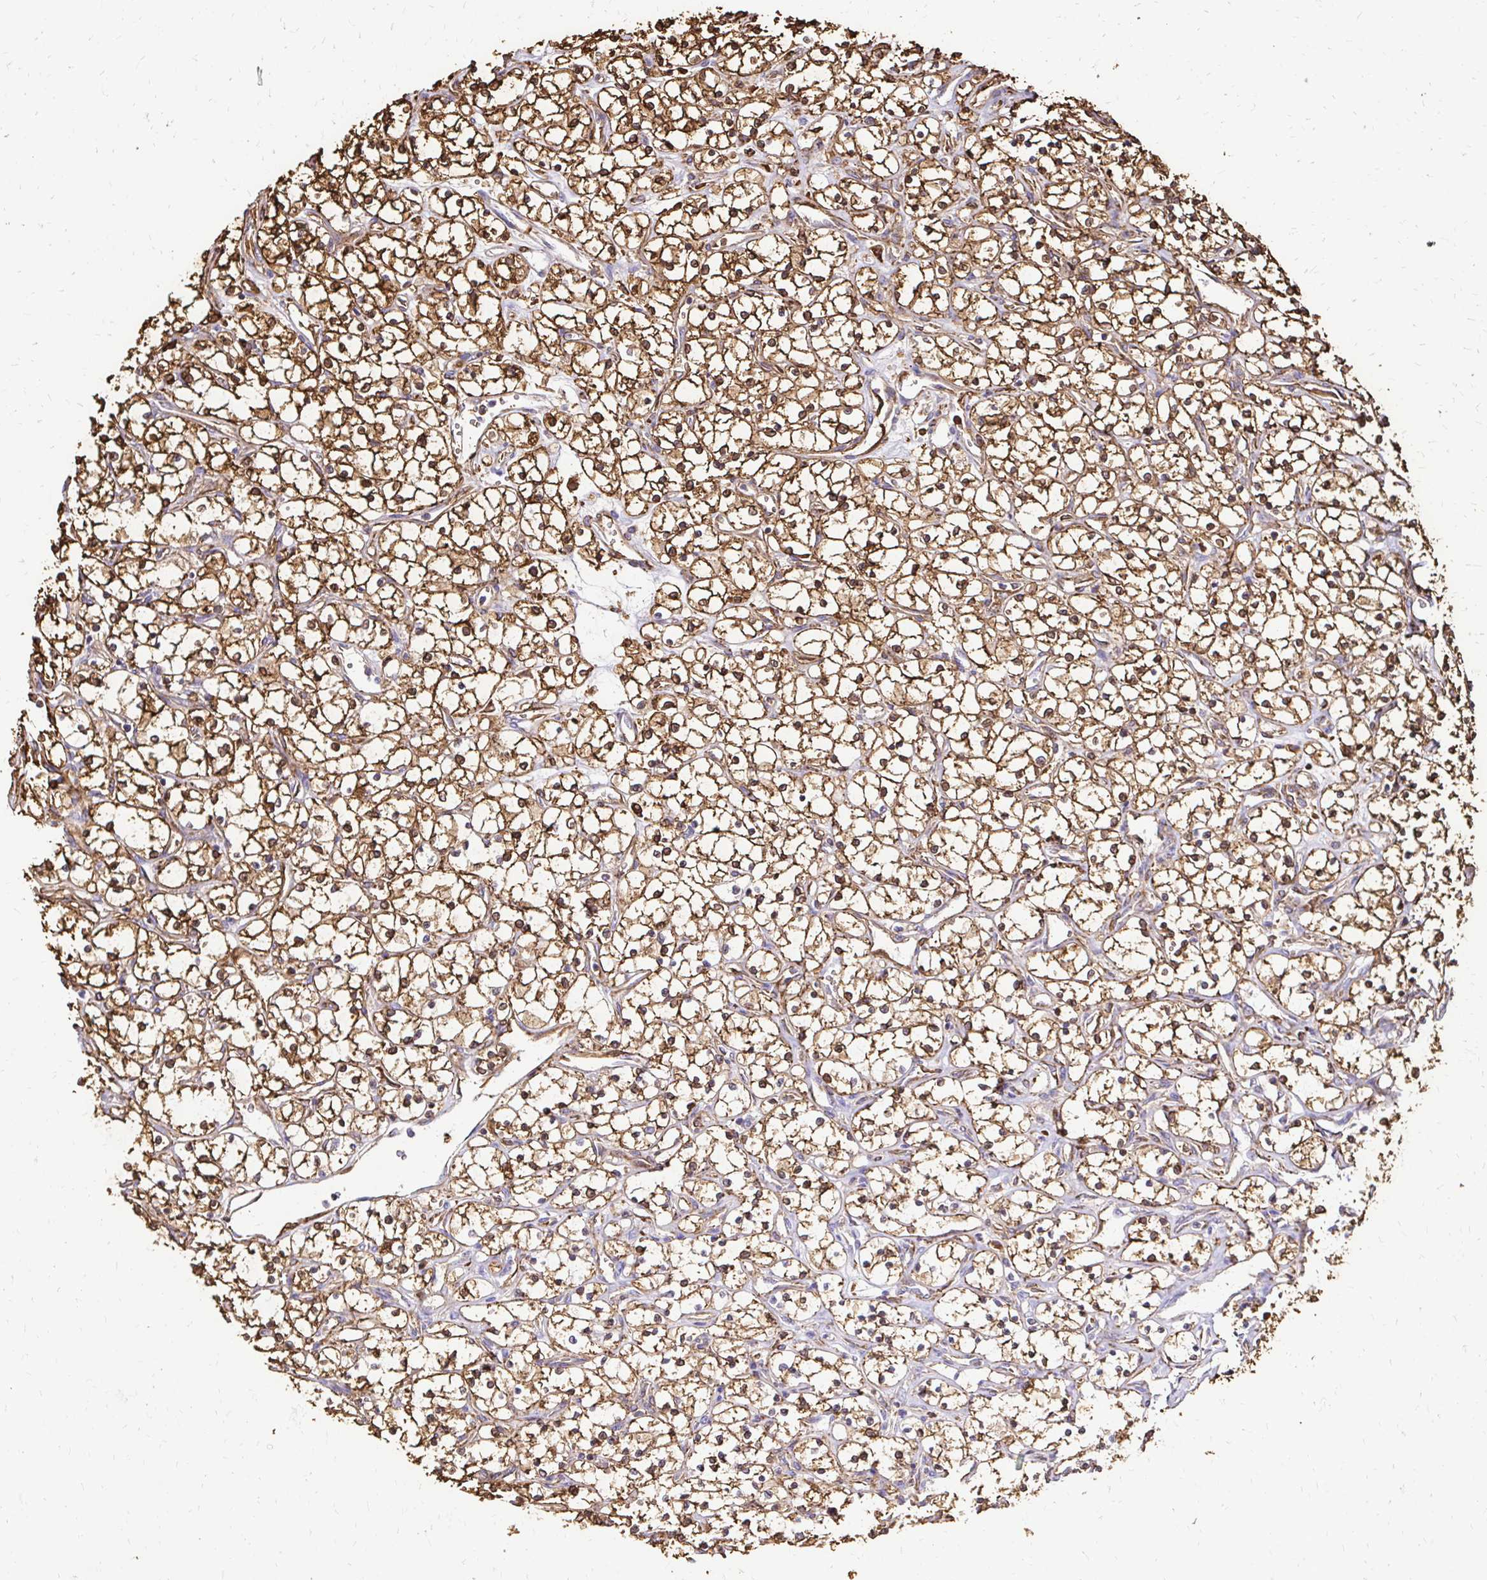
{"staining": {"intensity": "moderate", "quantity": ">75%", "location": "cytoplasmic/membranous,nuclear"}, "tissue": "renal cancer", "cell_type": "Tumor cells", "image_type": "cancer", "snomed": [{"axis": "morphology", "description": "Adenocarcinoma, NOS"}, {"axis": "topography", "description": "Kidney"}], "caption": "DAB immunohistochemical staining of renal adenocarcinoma exhibits moderate cytoplasmic/membranous and nuclear protein staining in approximately >75% of tumor cells.", "gene": "MRPL13", "patient": {"sex": "female", "age": 69}}